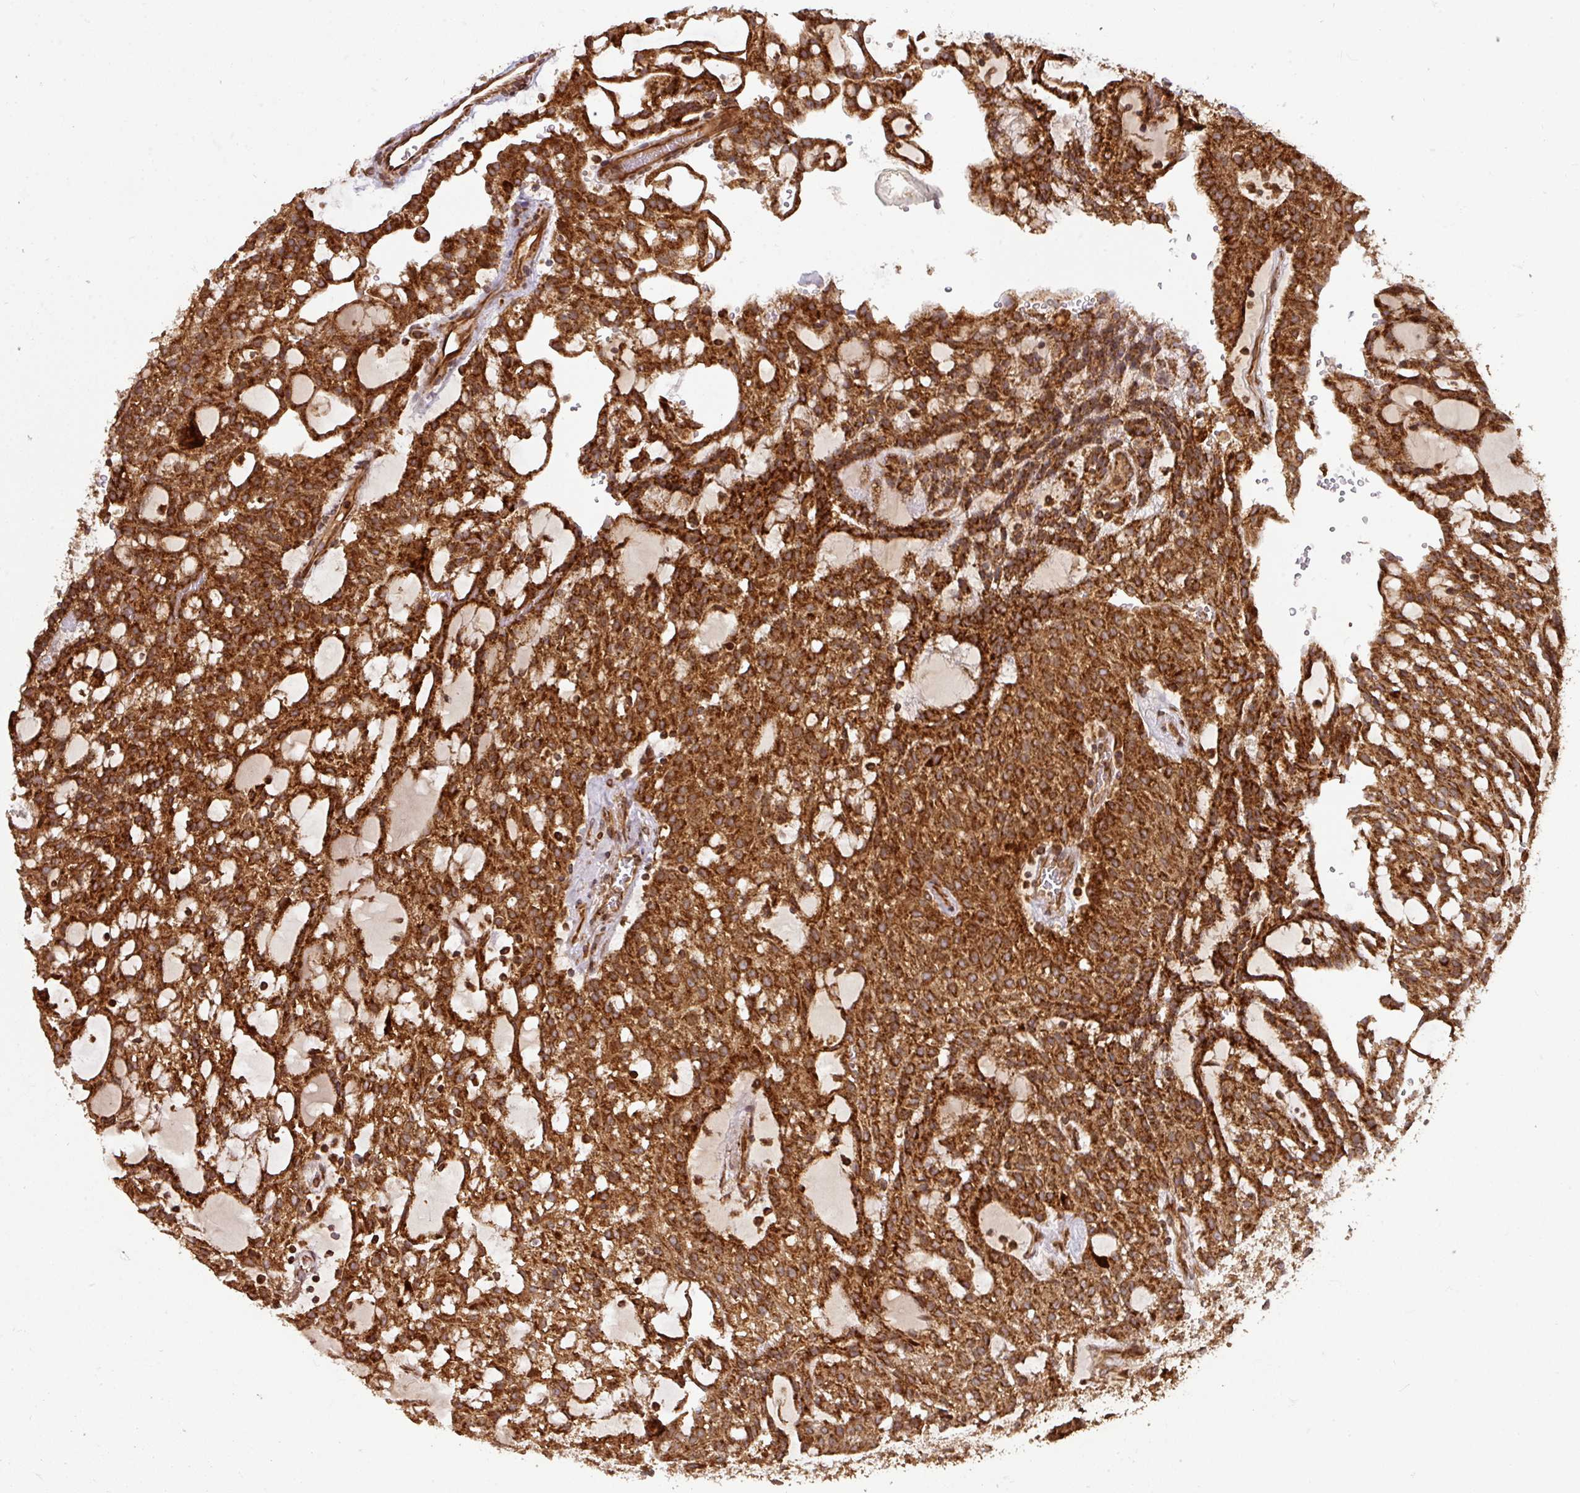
{"staining": {"intensity": "strong", "quantity": ">75%", "location": "cytoplasmic/membranous"}, "tissue": "renal cancer", "cell_type": "Tumor cells", "image_type": "cancer", "snomed": [{"axis": "morphology", "description": "Adenocarcinoma, NOS"}, {"axis": "topography", "description": "Kidney"}], "caption": "An IHC histopathology image of neoplastic tissue is shown. Protein staining in brown highlights strong cytoplasmic/membranous positivity in renal adenocarcinoma within tumor cells. (DAB IHC, brown staining for protein, blue staining for nuclei).", "gene": "TRAP1", "patient": {"sex": "male", "age": 63}}